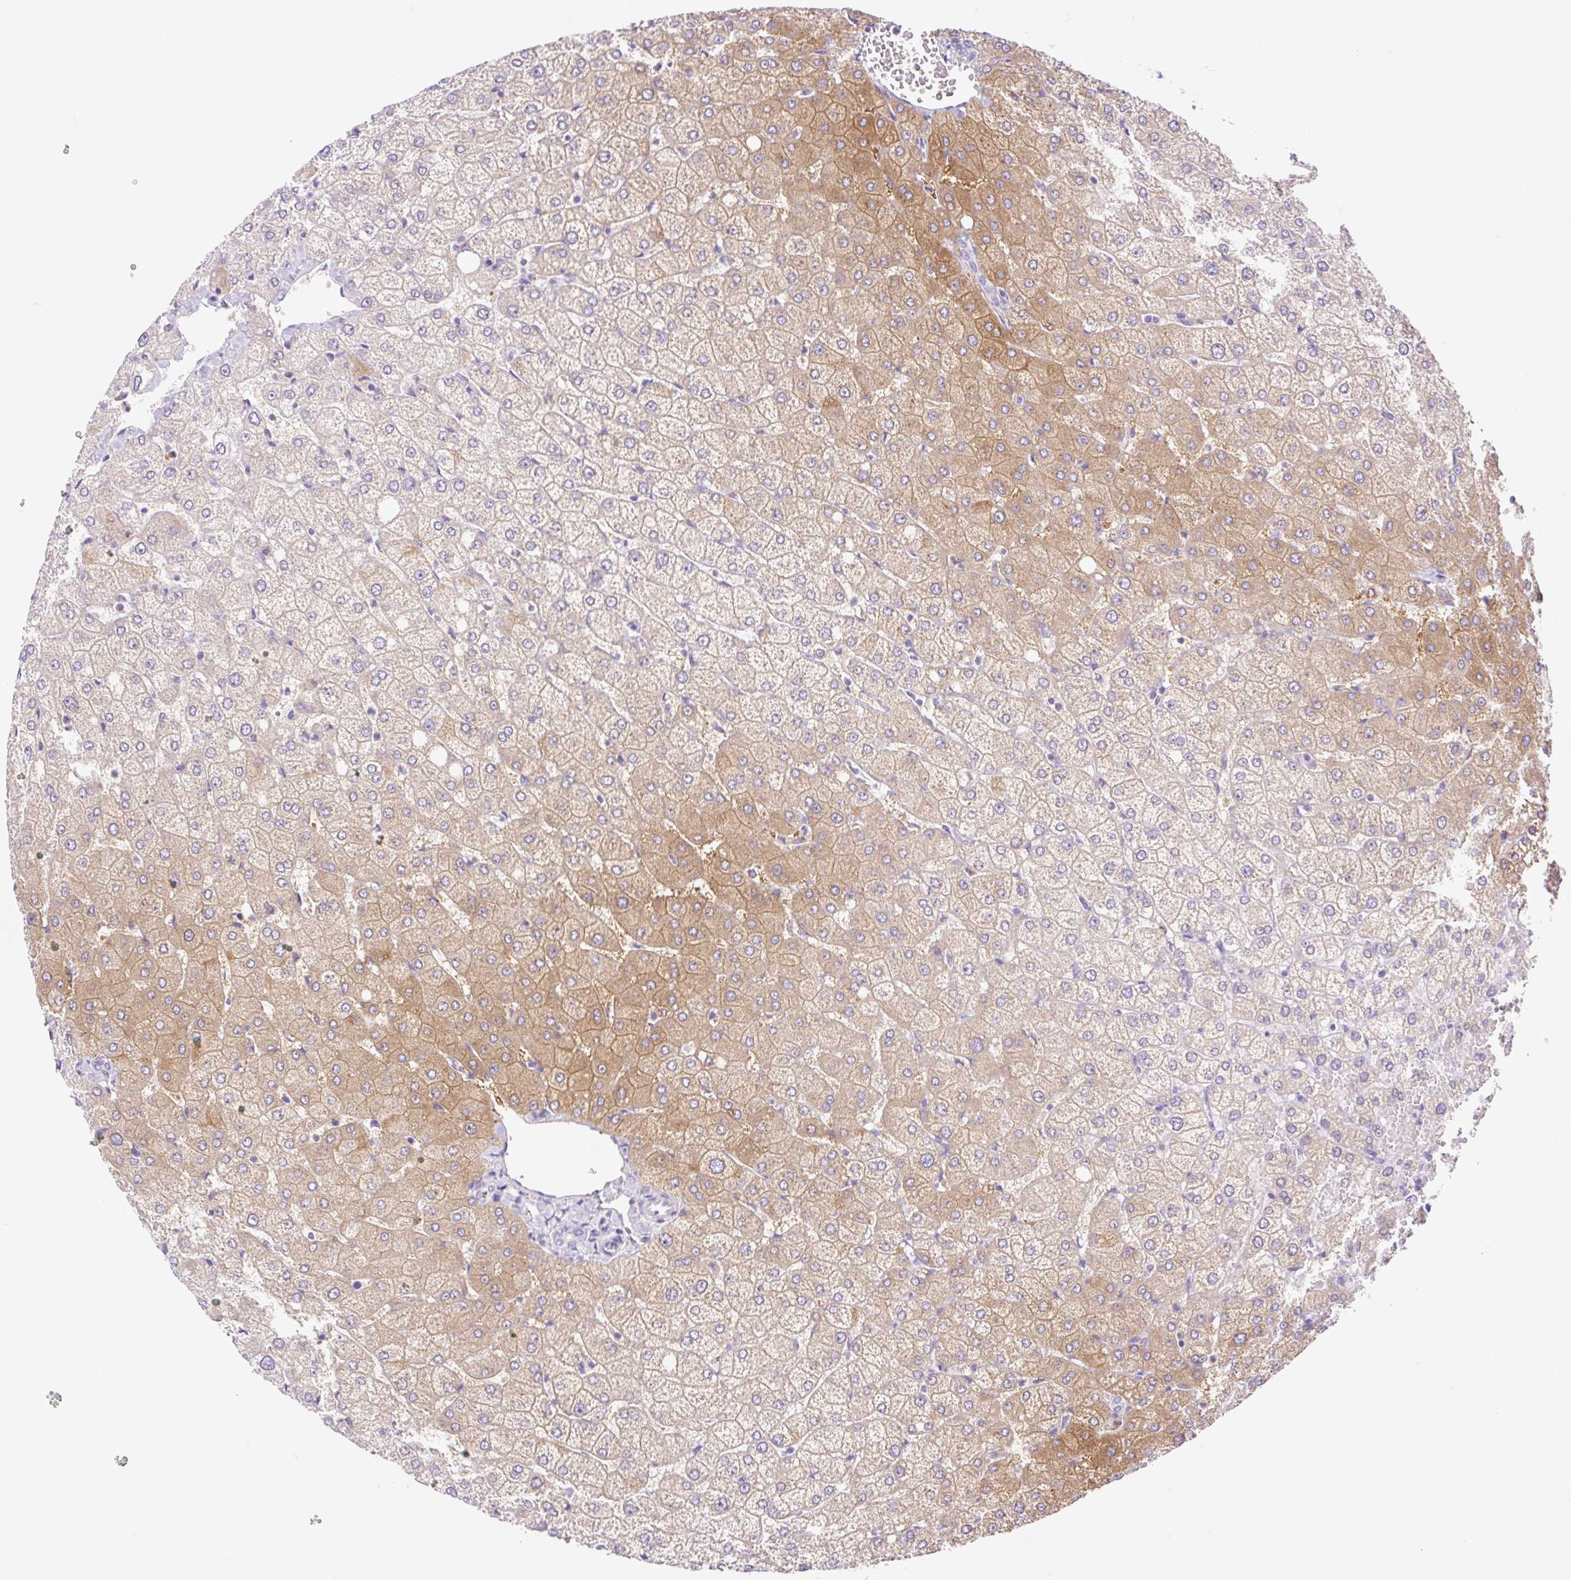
{"staining": {"intensity": "negative", "quantity": "none", "location": "none"}, "tissue": "liver", "cell_type": "Cholangiocytes", "image_type": "normal", "snomed": [{"axis": "morphology", "description": "Normal tissue, NOS"}, {"axis": "topography", "description": "Liver"}], "caption": "Immunohistochemical staining of unremarkable liver reveals no significant expression in cholangiocytes. (IHC, brightfield microscopy, high magnification).", "gene": "SLC25A40", "patient": {"sex": "female", "age": 54}}